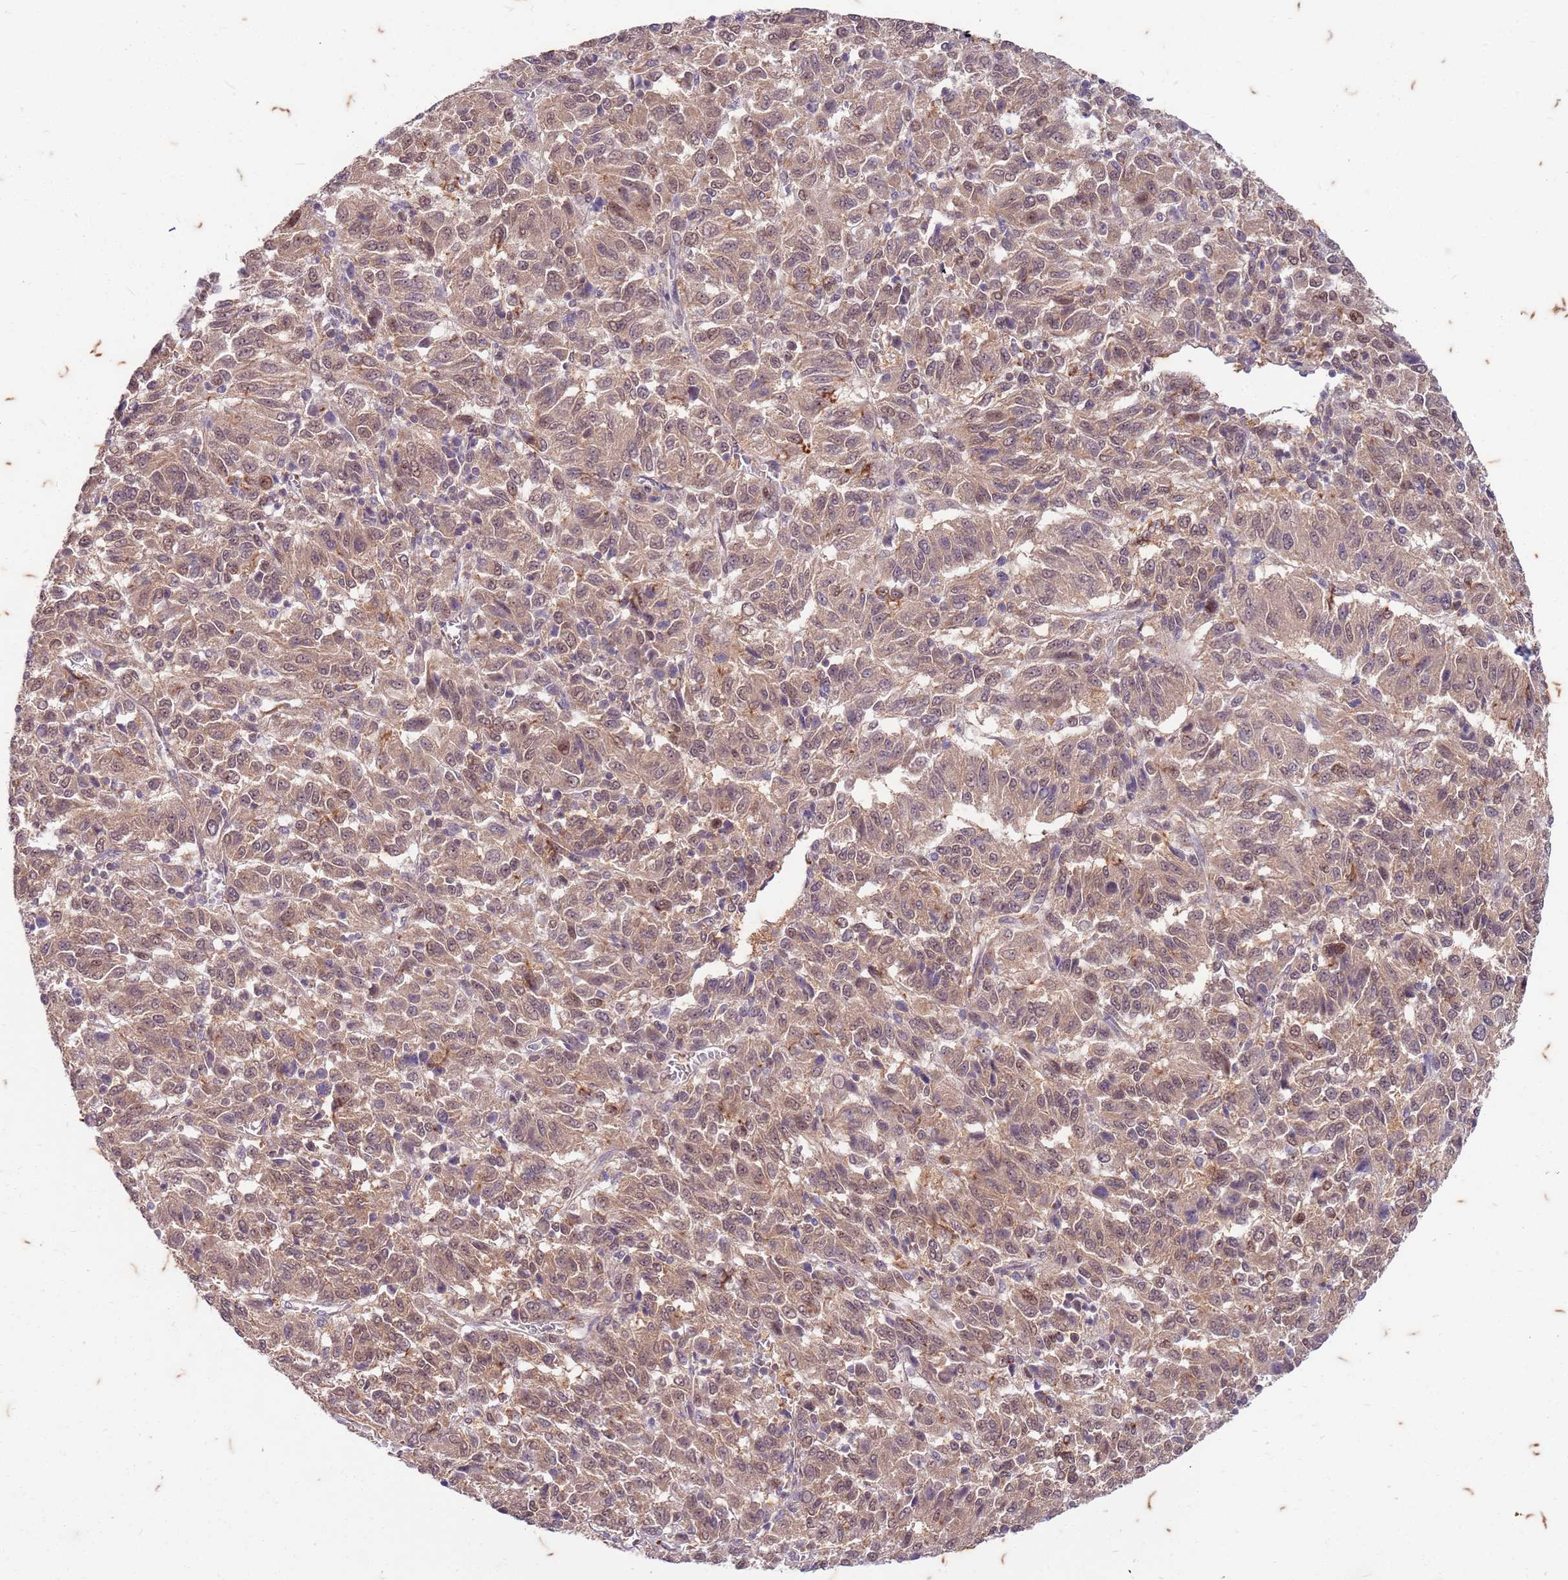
{"staining": {"intensity": "weak", "quantity": ">75%", "location": "cytoplasmic/membranous,nuclear"}, "tissue": "melanoma", "cell_type": "Tumor cells", "image_type": "cancer", "snomed": [{"axis": "morphology", "description": "Malignant melanoma, Metastatic site"}, {"axis": "topography", "description": "Lung"}], "caption": "The immunohistochemical stain highlights weak cytoplasmic/membranous and nuclear staining in tumor cells of malignant melanoma (metastatic site) tissue.", "gene": "RAPGEF3", "patient": {"sex": "male", "age": 64}}